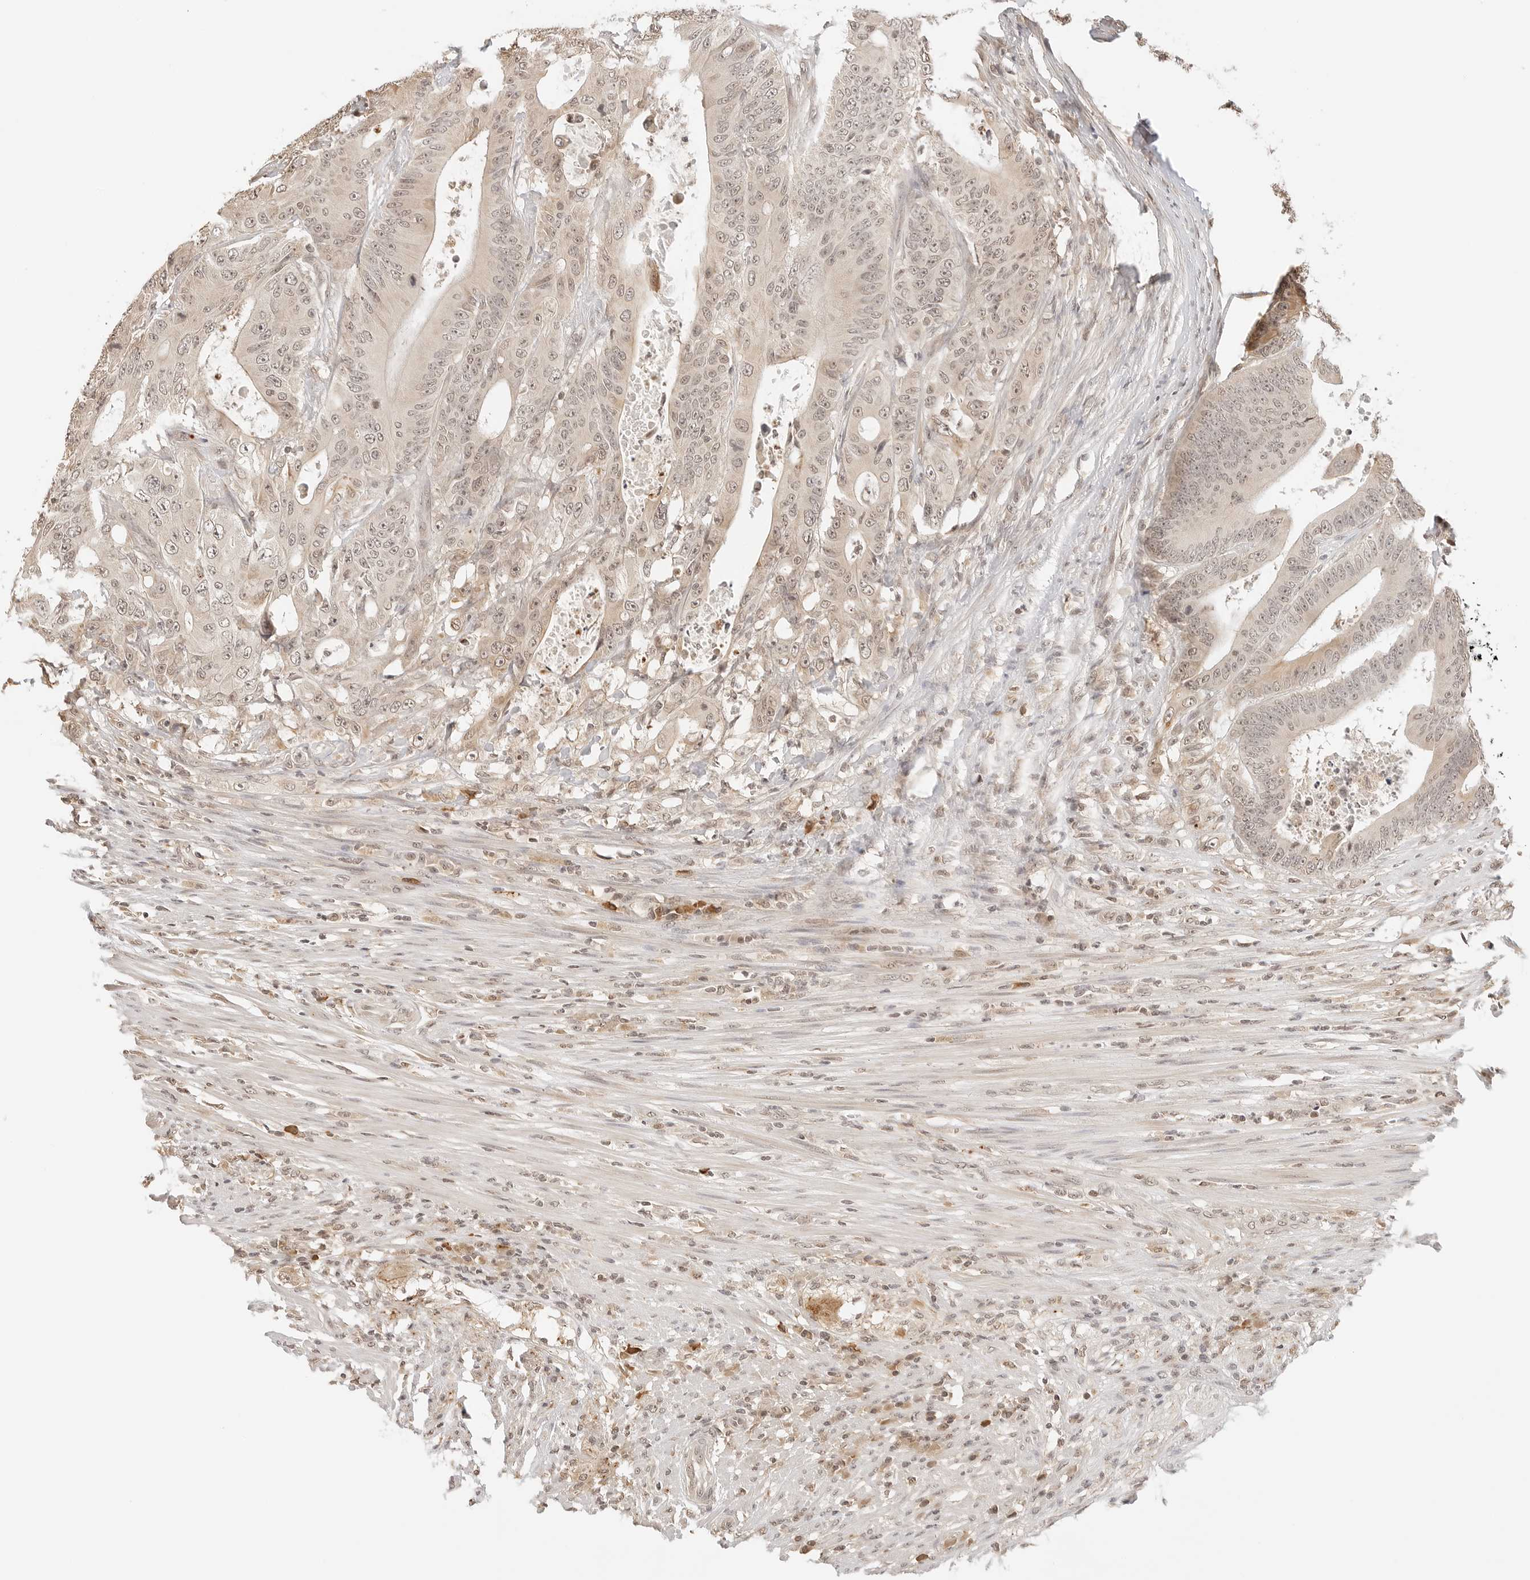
{"staining": {"intensity": "weak", "quantity": "25%-75%", "location": "cytoplasmic/membranous,nuclear"}, "tissue": "colorectal cancer", "cell_type": "Tumor cells", "image_type": "cancer", "snomed": [{"axis": "morphology", "description": "Adenocarcinoma, NOS"}, {"axis": "topography", "description": "Colon"}], "caption": "DAB immunohistochemical staining of human colorectal adenocarcinoma exhibits weak cytoplasmic/membranous and nuclear protein staining in about 25%-75% of tumor cells.", "gene": "SEPTIN4", "patient": {"sex": "male", "age": 83}}